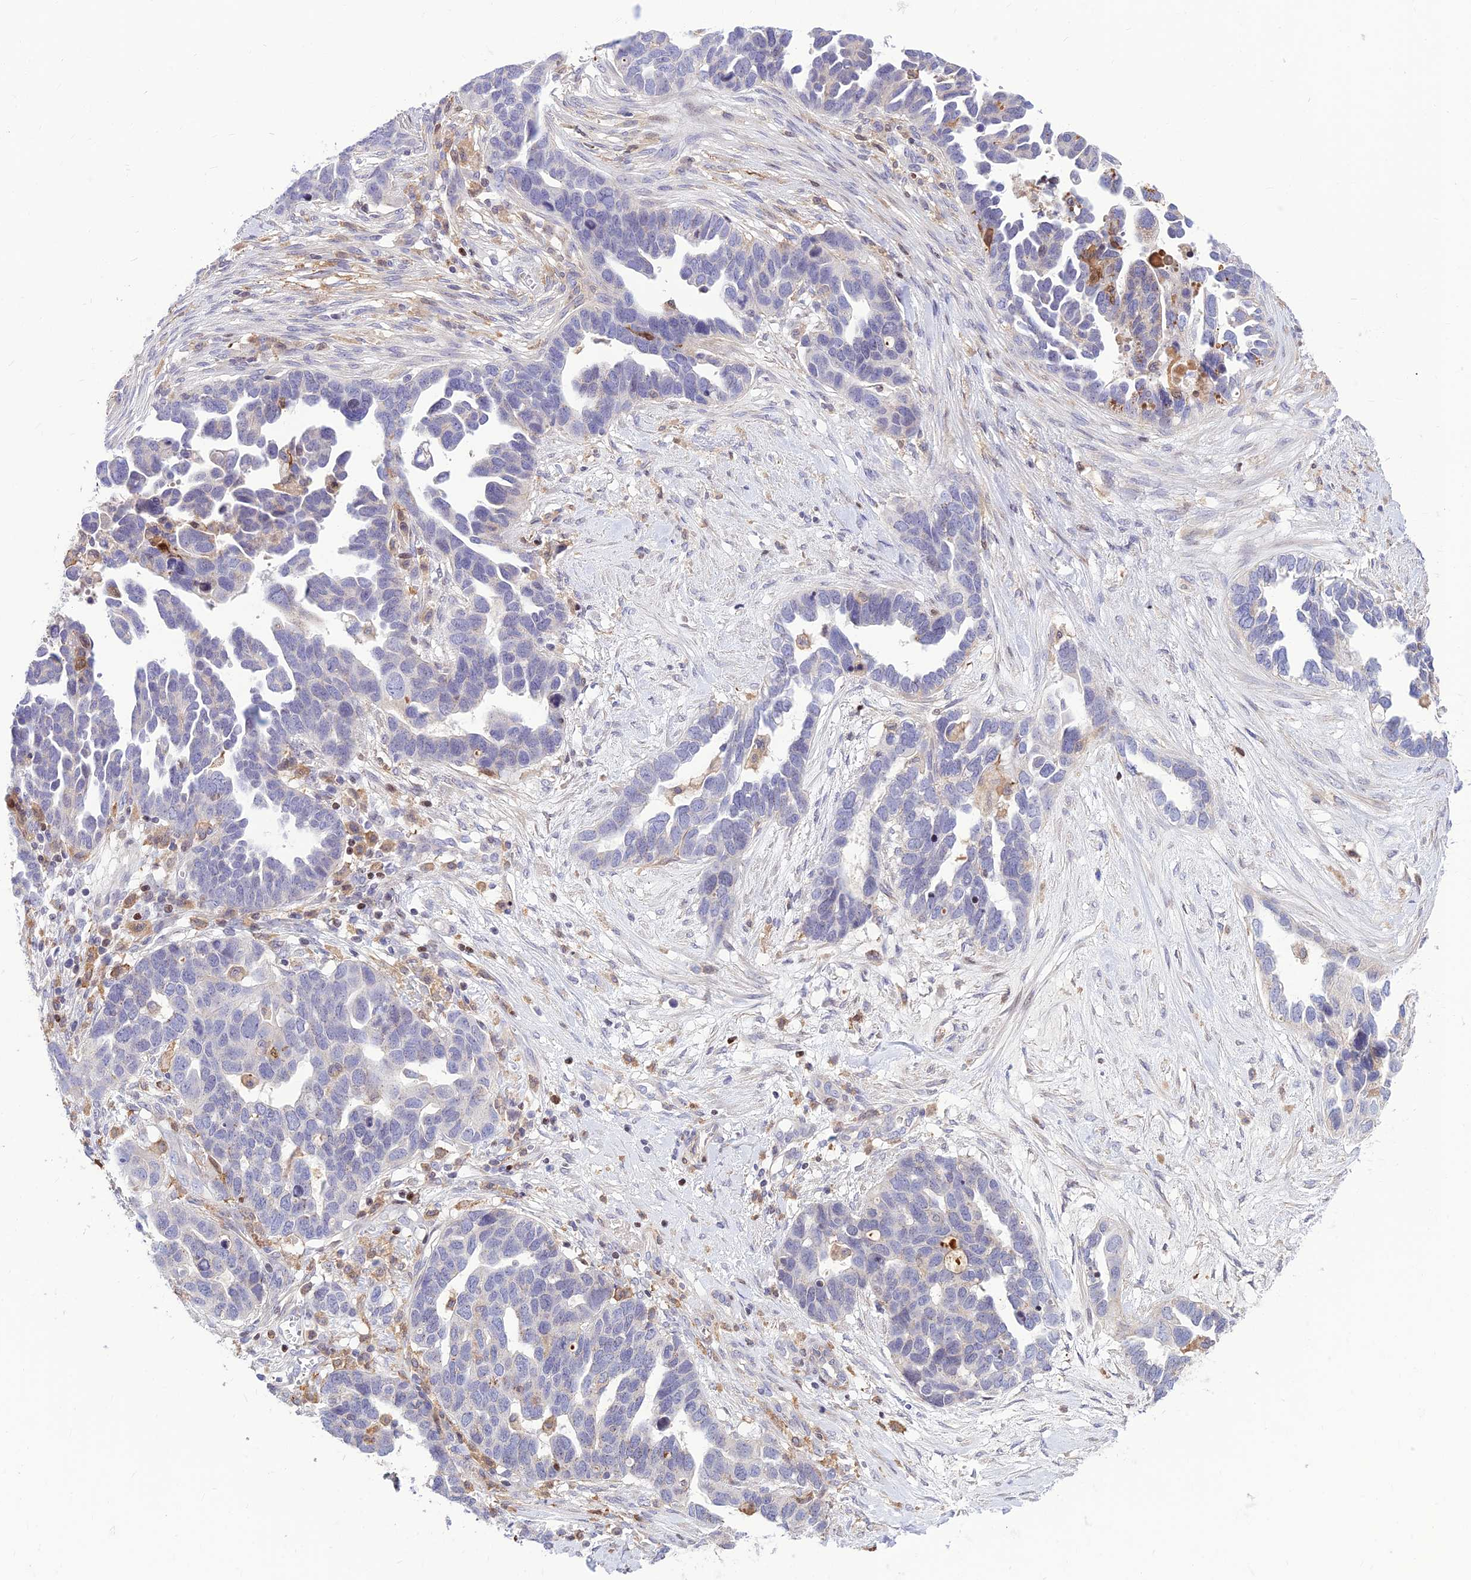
{"staining": {"intensity": "negative", "quantity": "none", "location": "none"}, "tissue": "ovarian cancer", "cell_type": "Tumor cells", "image_type": "cancer", "snomed": [{"axis": "morphology", "description": "Cystadenocarcinoma, serous, NOS"}, {"axis": "topography", "description": "Ovary"}], "caption": "Photomicrograph shows no protein staining in tumor cells of ovarian serous cystadenocarcinoma tissue. (Immunohistochemistry, brightfield microscopy, high magnification).", "gene": "FAM186B", "patient": {"sex": "female", "age": 54}}